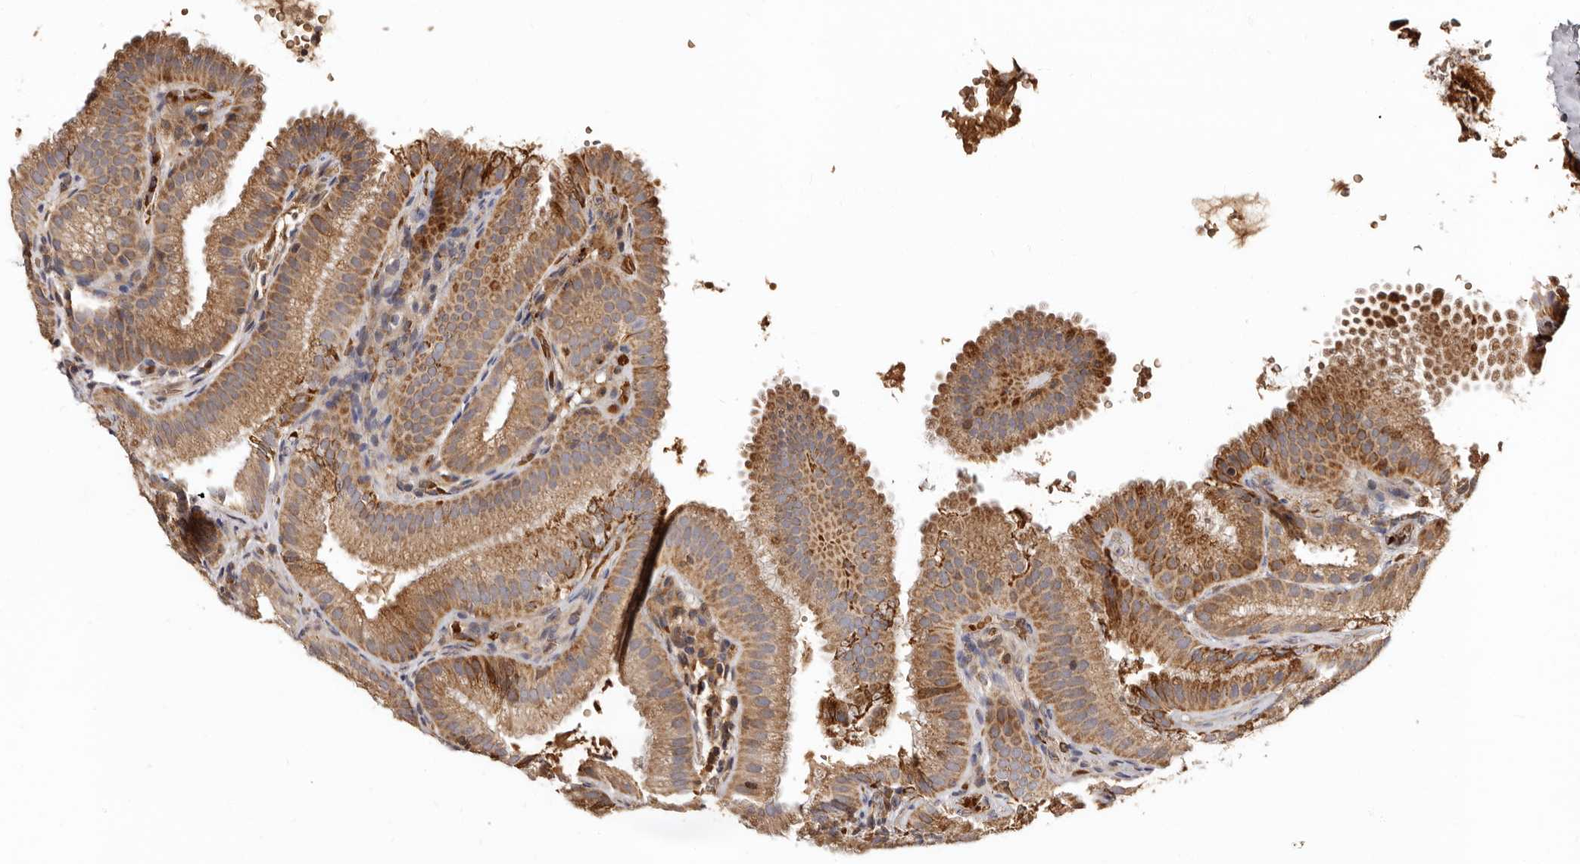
{"staining": {"intensity": "strong", "quantity": ">75%", "location": "cytoplasmic/membranous"}, "tissue": "gallbladder", "cell_type": "Glandular cells", "image_type": "normal", "snomed": [{"axis": "morphology", "description": "Normal tissue, NOS"}, {"axis": "topography", "description": "Gallbladder"}], "caption": "Protein staining of unremarkable gallbladder demonstrates strong cytoplasmic/membranous staining in approximately >75% of glandular cells.", "gene": "BAX", "patient": {"sex": "female", "age": 30}}